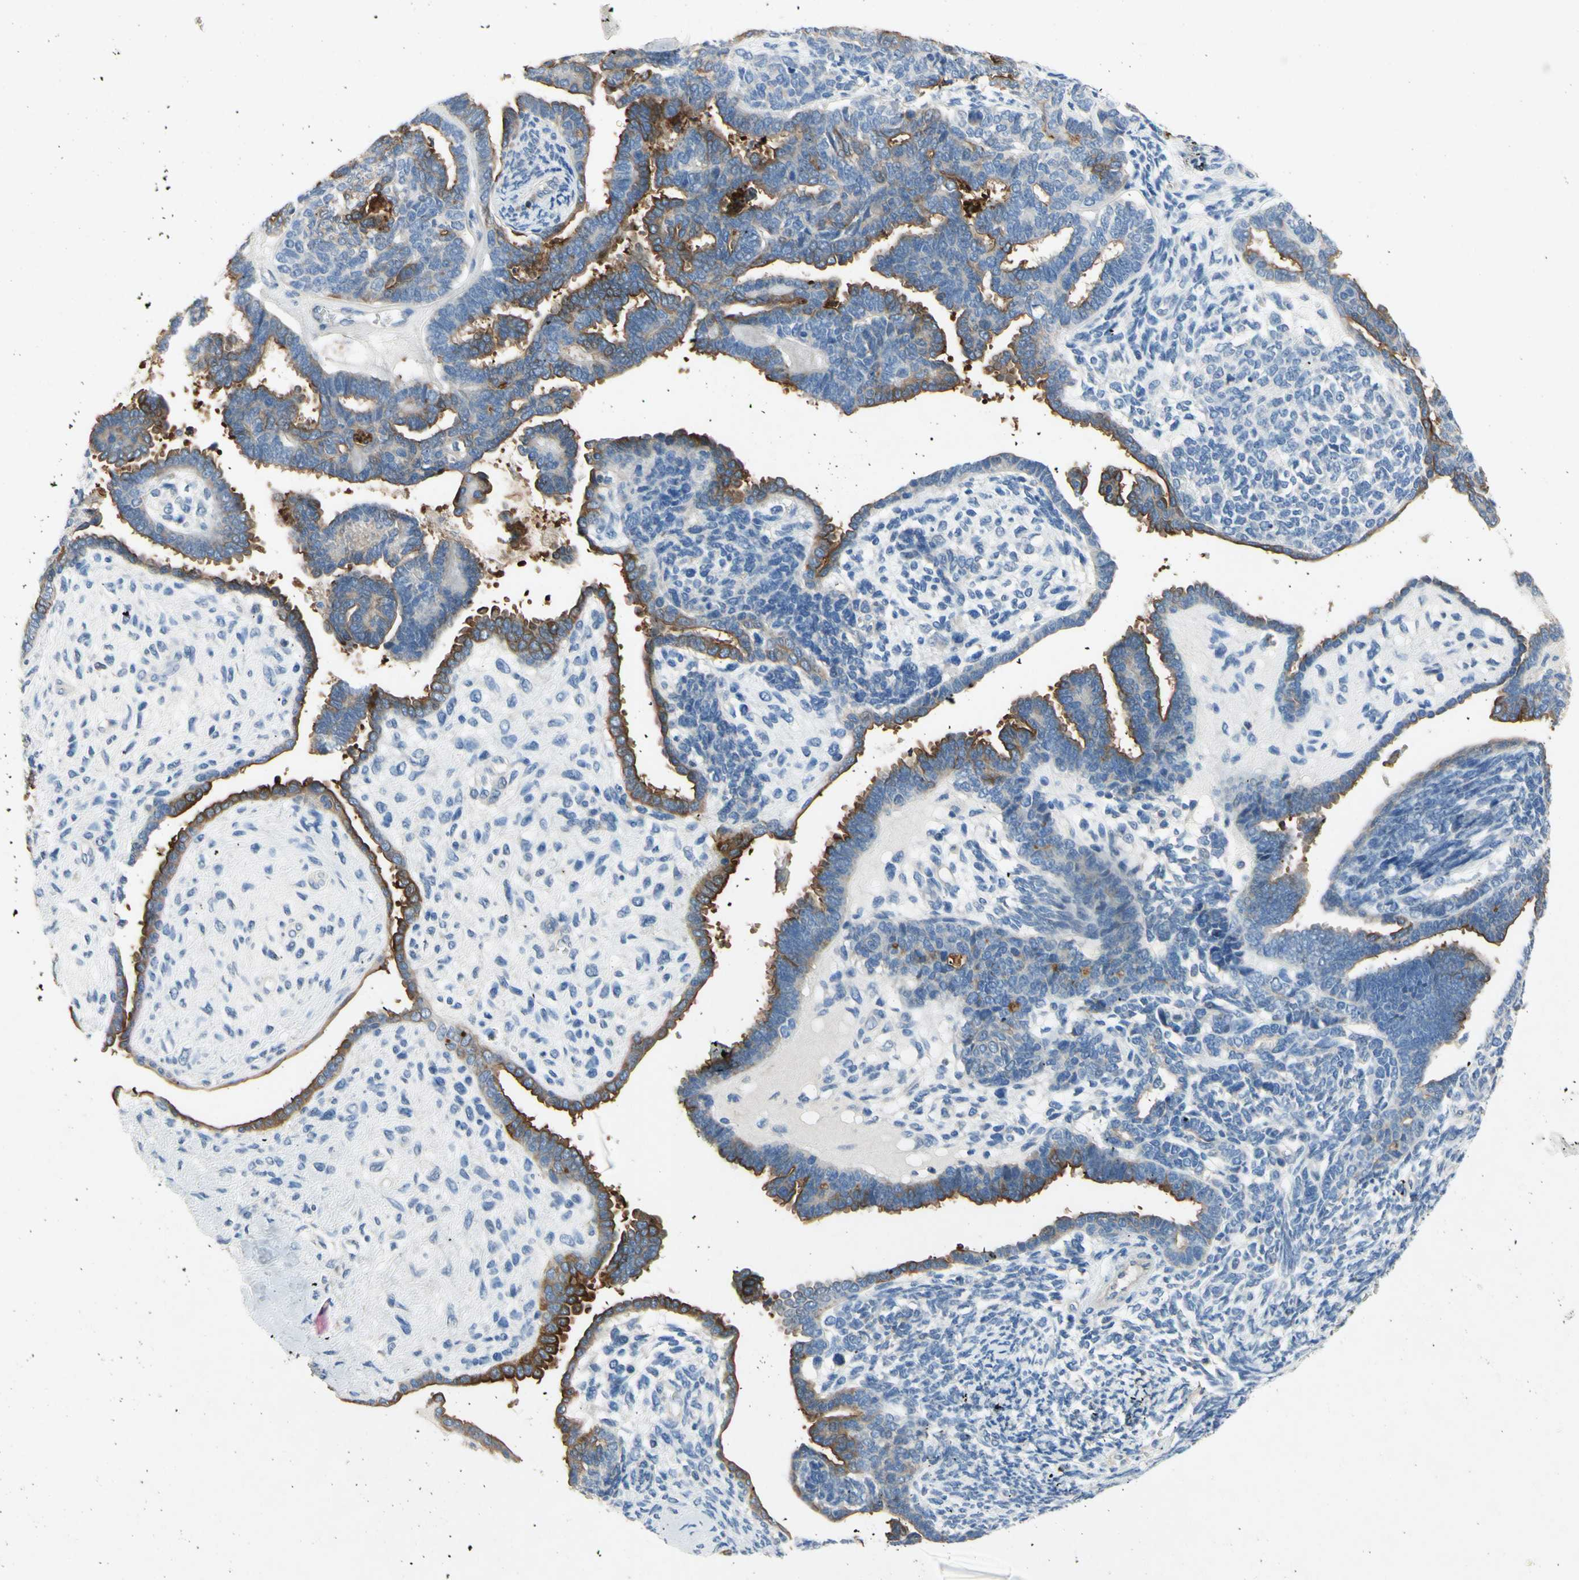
{"staining": {"intensity": "moderate", "quantity": ">75%", "location": "cytoplasmic/membranous"}, "tissue": "endometrial cancer", "cell_type": "Tumor cells", "image_type": "cancer", "snomed": [{"axis": "morphology", "description": "Neoplasm, malignant, NOS"}, {"axis": "topography", "description": "Endometrium"}], "caption": "Immunohistochemical staining of human neoplasm (malignant) (endometrial) reveals medium levels of moderate cytoplasmic/membranous positivity in about >75% of tumor cells.", "gene": "MUC1", "patient": {"sex": "female", "age": 74}}